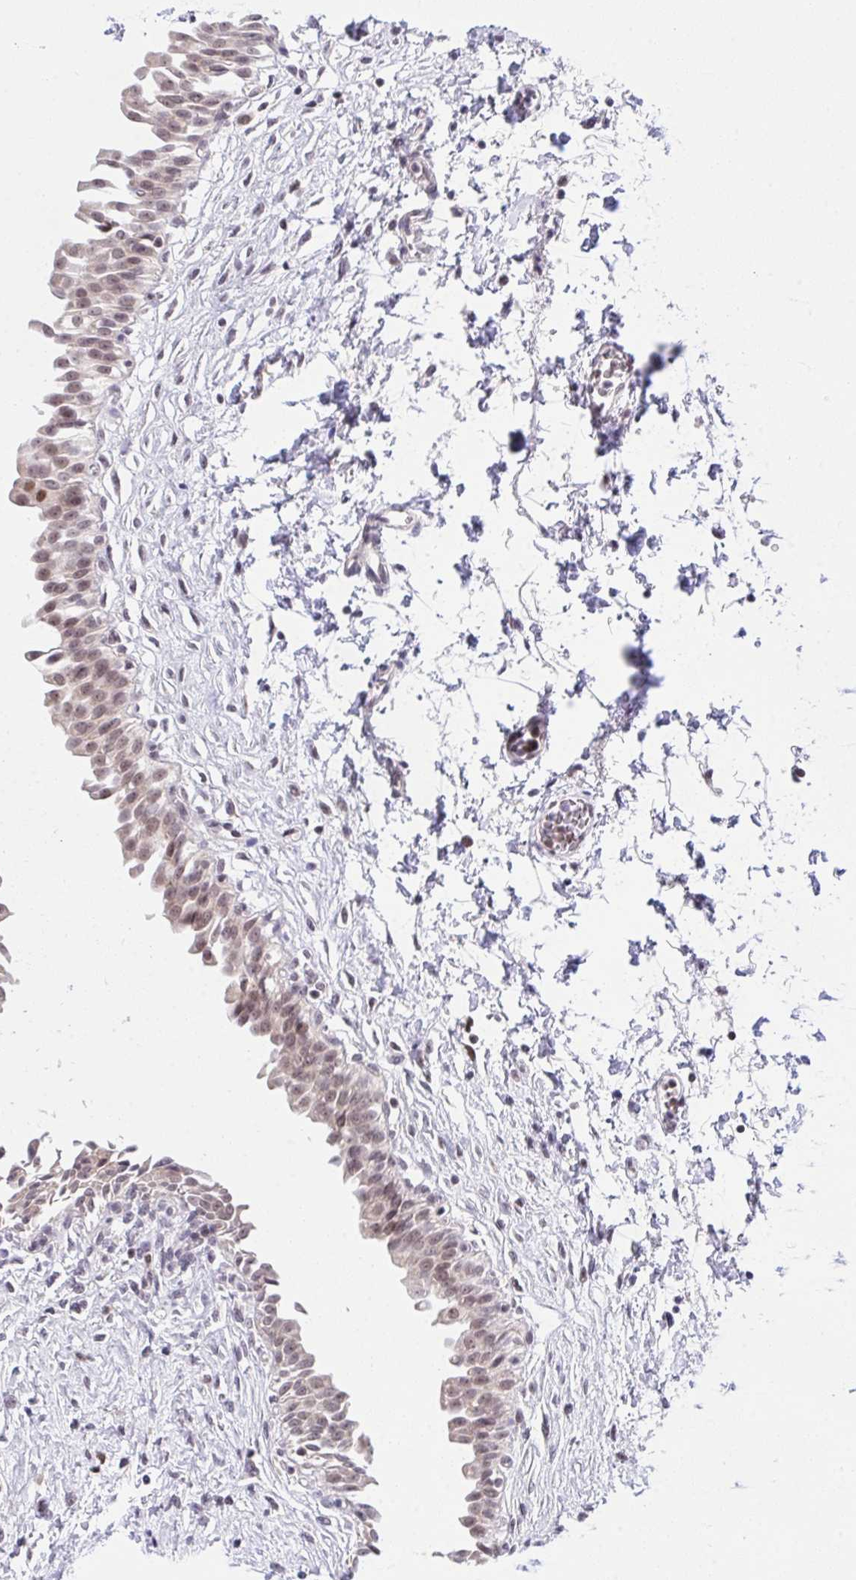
{"staining": {"intensity": "moderate", "quantity": "25%-75%", "location": "nuclear"}, "tissue": "urinary bladder", "cell_type": "Urothelial cells", "image_type": "normal", "snomed": [{"axis": "morphology", "description": "Normal tissue, NOS"}, {"axis": "topography", "description": "Urinary bladder"}], "caption": "Immunohistochemical staining of normal urinary bladder demonstrates medium levels of moderate nuclear staining in about 25%-75% of urothelial cells.", "gene": "RFC4", "patient": {"sex": "male", "age": 37}}